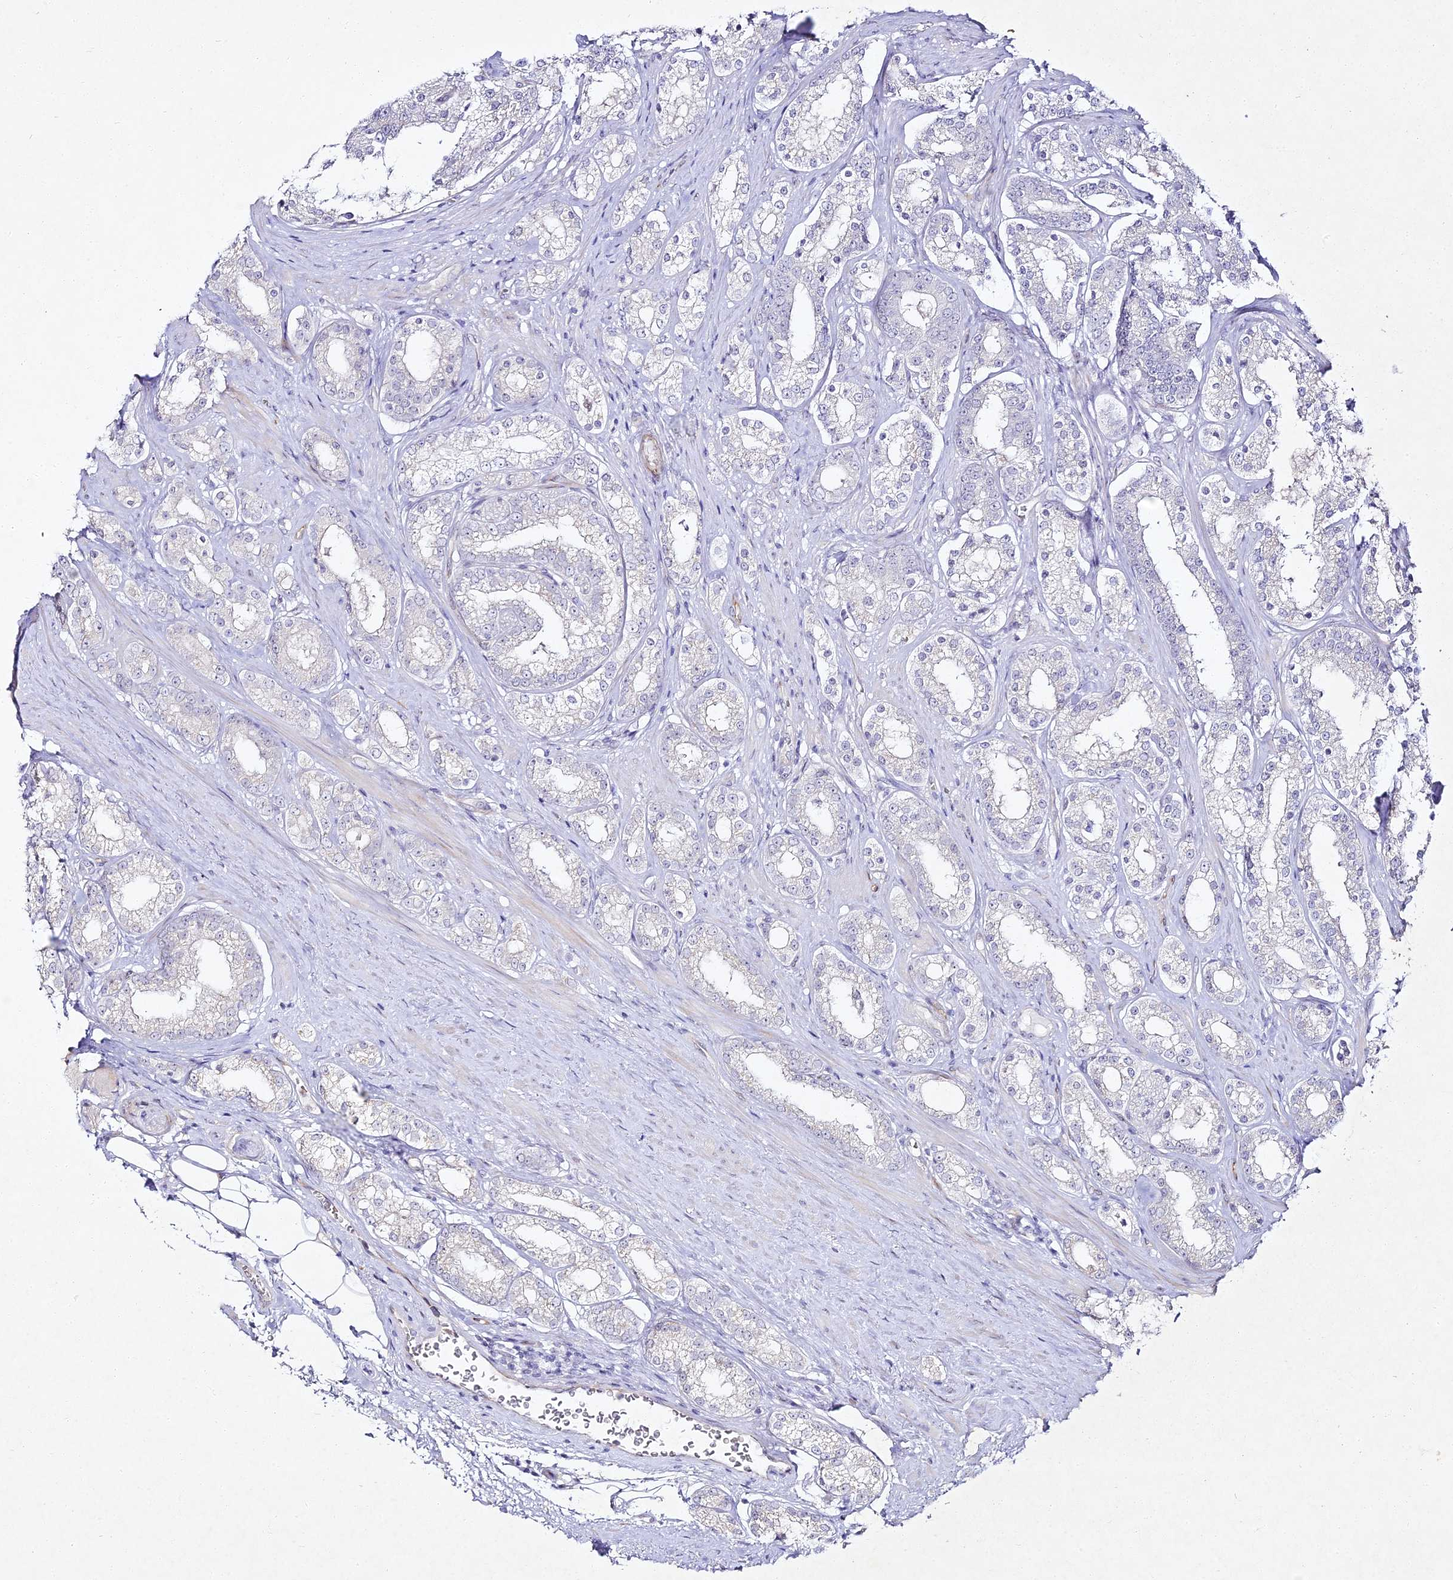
{"staining": {"intensity": "negative", "quantity": "none", "location": "none"}, "tissue": "prostate cancer", "cell_type": "Tumor cells", "image_type": "cancer", "snomed": [{"axis": "morphology", "description": "Normal tissue, NOS"}, {"axis": "morphology", "description": "Adenocarcinoma, High grade"}, {"axis": "topography", "description": "Prostate"}], "caption": "This is an immunohistochemistry histopathology image of human prostate cancer. There is no expression in tumor cells.", "gene": "ALPG", "patient": {"sex": "male", "age": 83}}